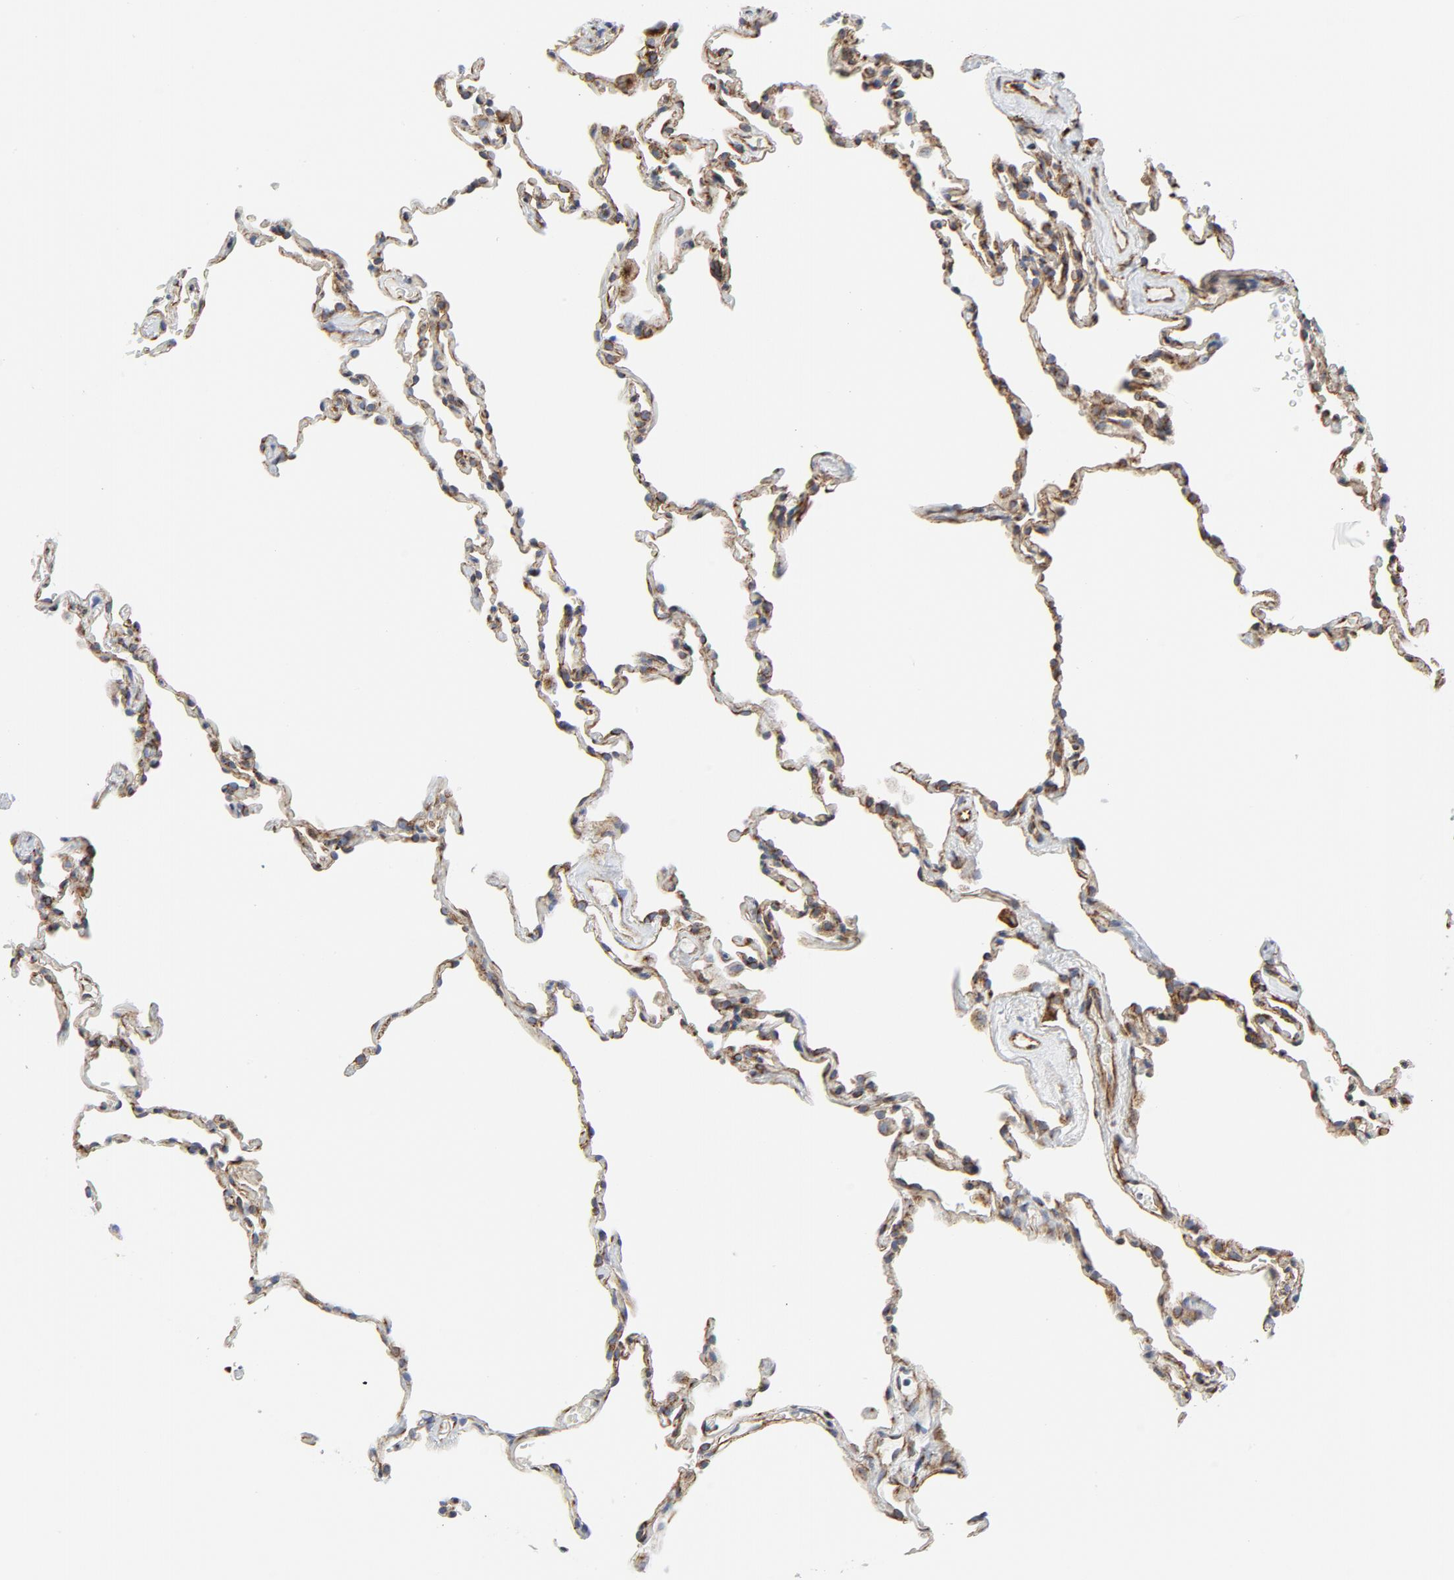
{"staining": {"intensity": "moderate", "quantity": "25%-75%", "location": "cytoplasmic/membranous"}, "tissue": "lung", "cell_type": "Alveolar cells", "image_type": "normal", "snomed": [{"axis": "morphology", "description": "Normal tissue, NOS"}, {"axis": "morphology", "description": "Soft tissue tumor metastatic"}, {"axis": "topography", "description": "Lung"}], "caption": "Lung stained for a protein (brown) displays moderate cytoplasmic/membranous positive expression in approximately 25%-75% of alveolar cells.", "gene": "TUBB1", "patient": {"sex": "male", "age": 59}}